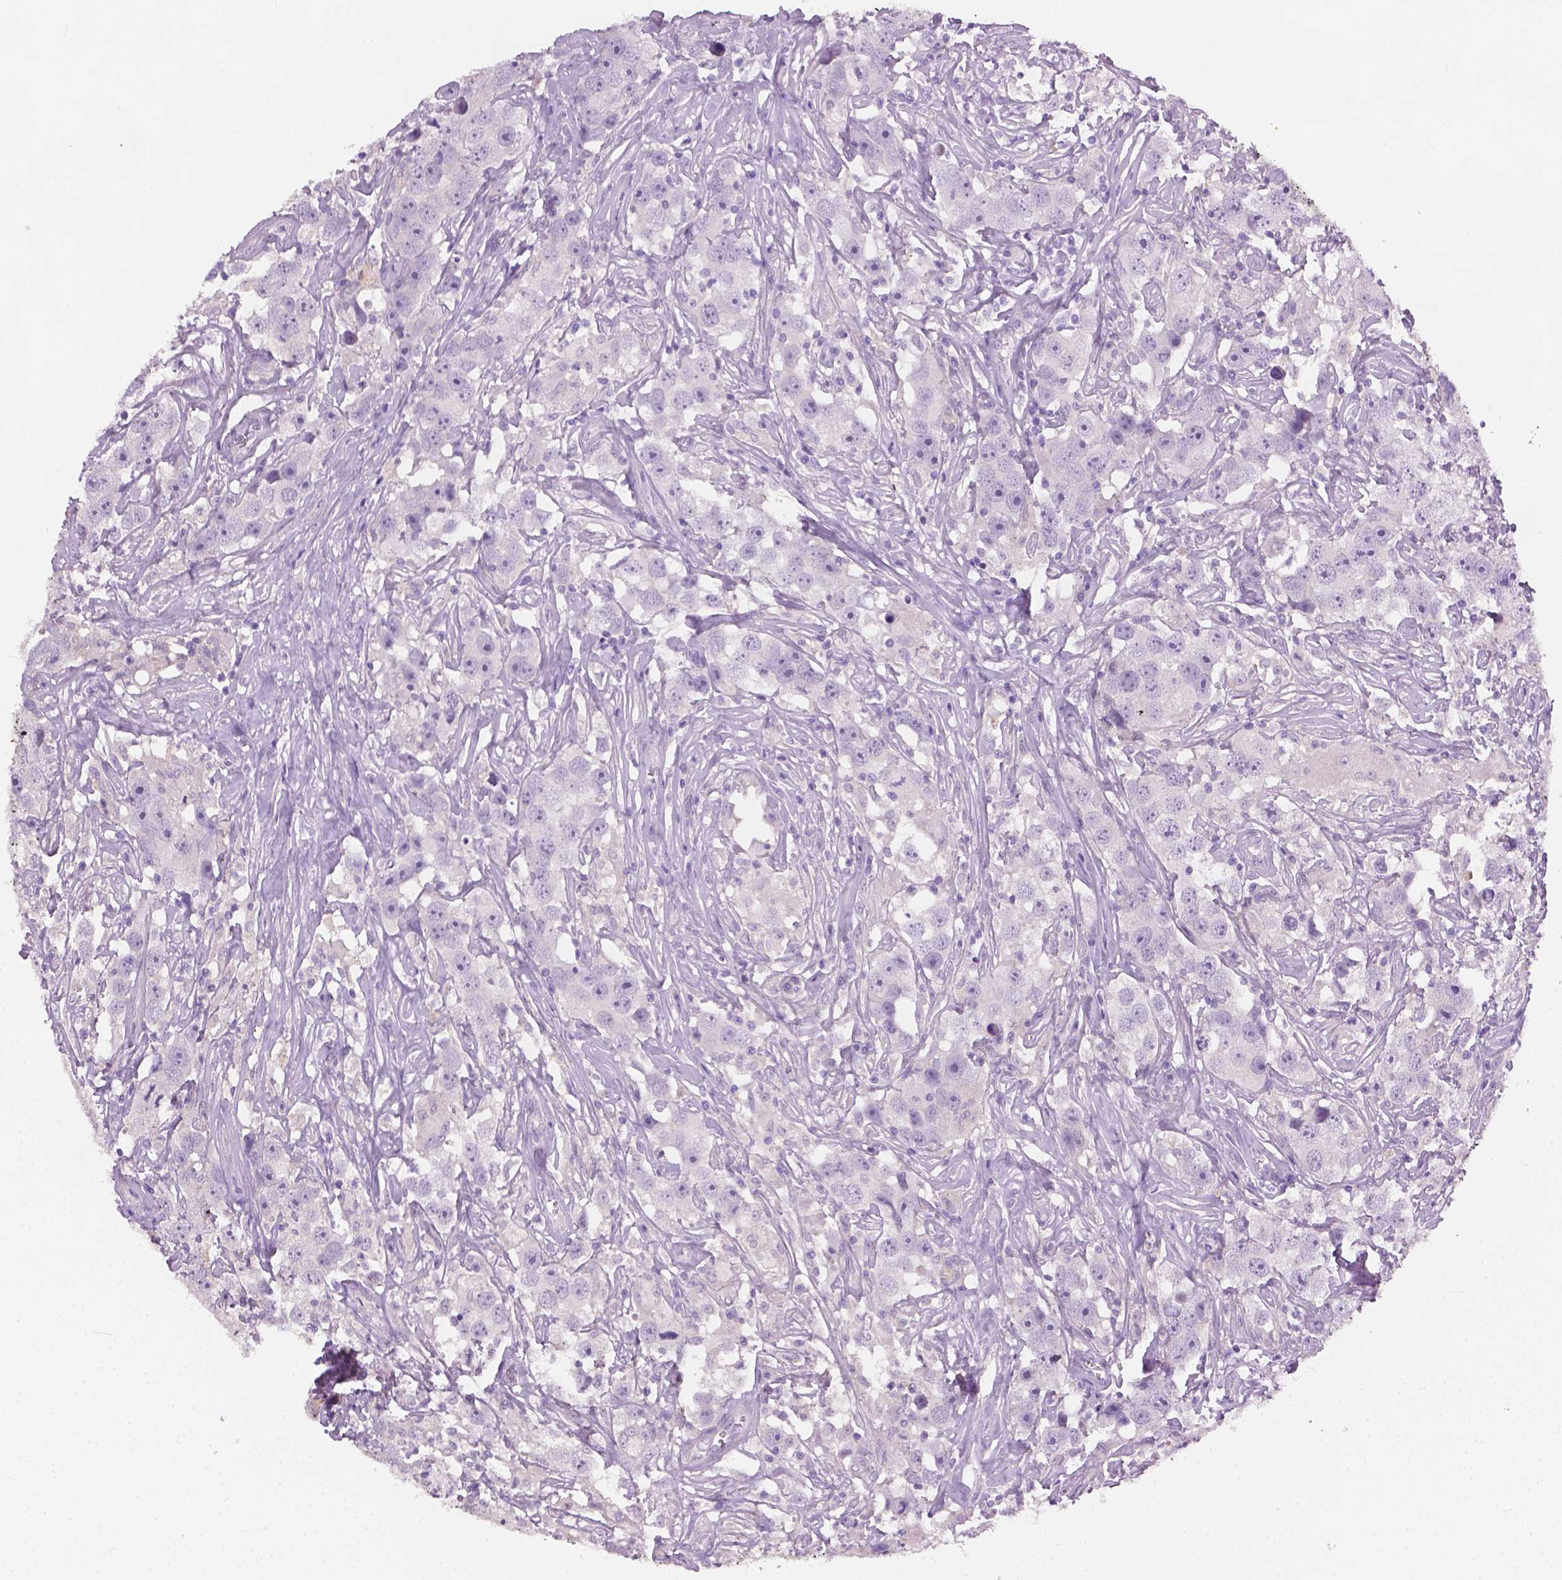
{"staining": {"intensity": "negative", "quantity": "none", "location": "none"}, "tissue": "testis cancer", "cell_type": "Tumor cells", "image_type": "cancer", "snomed": [{"axis": "morphology", "description": "Seminoma, NOS"}, {"axis": "topography", "description": "Testis"}], "caption": "This is an immunohistochemistry (IHC) micrograph of testis seminoma. There is no positivity in tumor cells.", "gene": "KRT17", "patient": {"sex": "male", "age": 49}}